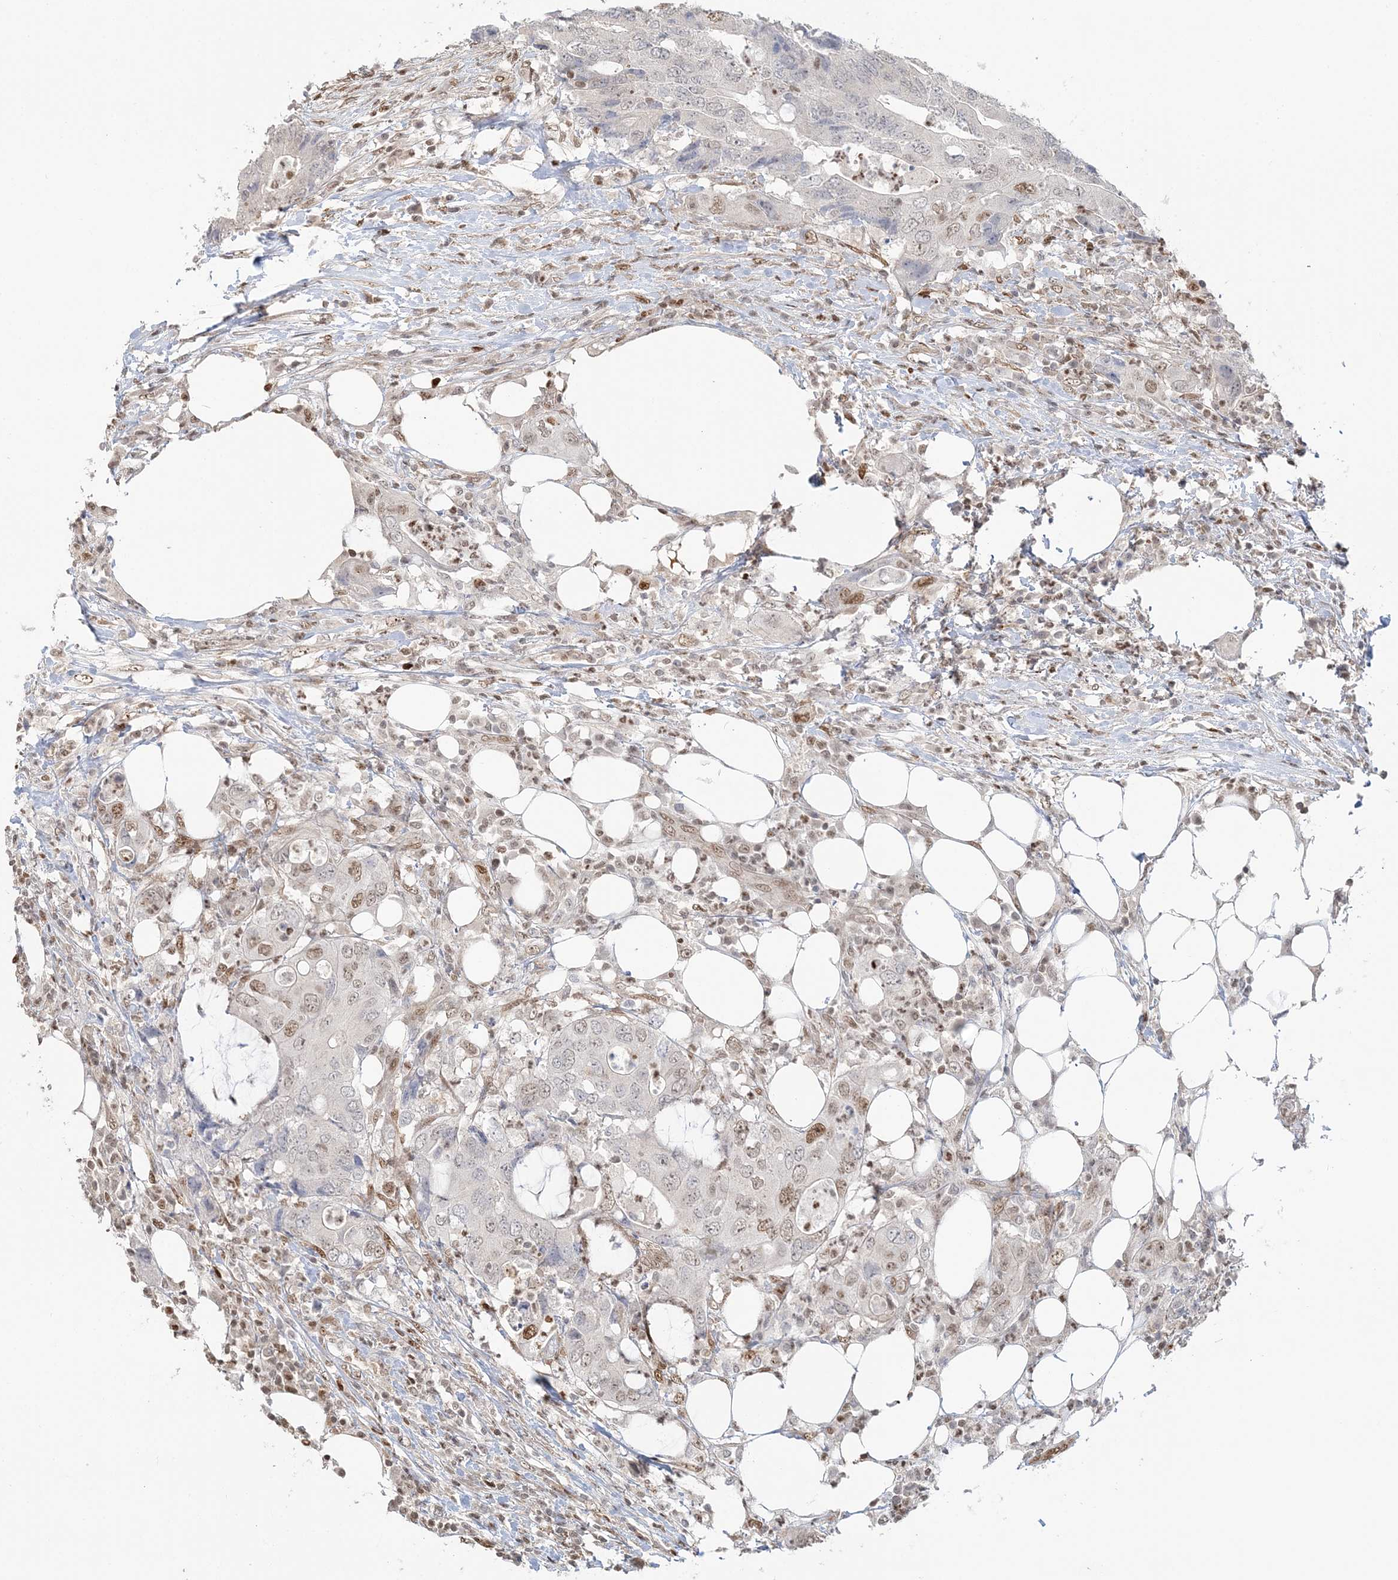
{"staining": {"intensity": "moderate", "quantity": "<25%", "location": "nuclear"}, "tissue": "colorectal cancer", "cell_type": "Tumor cells", "image_type": "cancer", "snomed": [{"axis": "morphology", "description": "Adenocarcinoma, NOS"}, {"axis": "topography", "description": "Colon"}], "caption": "Immunohistochemical staining of colorectal cancer exhibits low levels of moderate nuclear protein positivity in approximately <25% of tumor cells.", "gene": "SUMO2", "patient": {"sex": "male", "age": 71}}